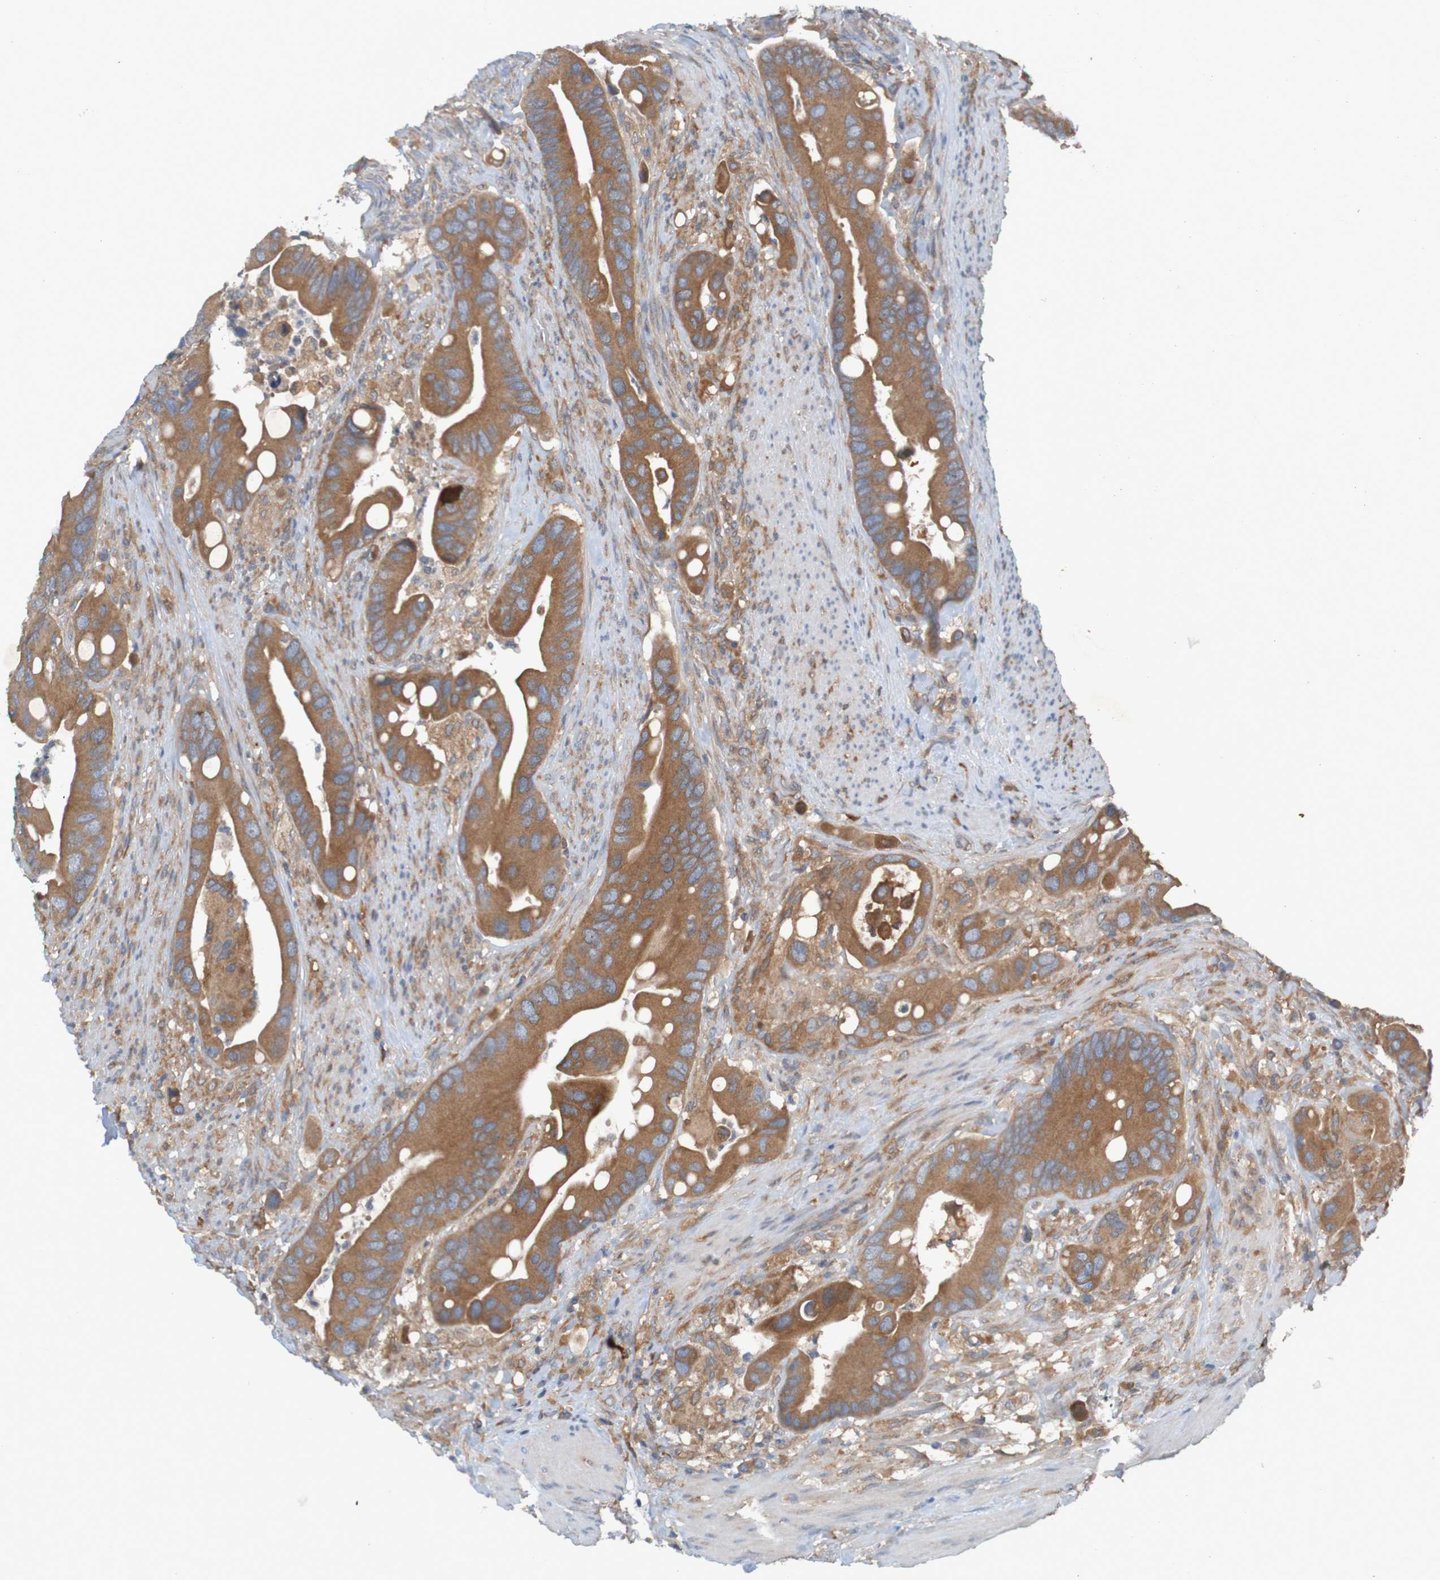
{"staining": {"intensity": "moderate", "quantity": ">75%", "location": "cytoplasmic/membranous"}, "tissue": "colorectal cancer", "cell_type": "Tumor cells", "image_type": "cancer", "snomed": [{"axis": "morphology", "description": "Adenocarcinoma, NOS"}, {"axis": "topography", "description": "Rectum"}], "caption": "The micrograph exhibits immunohistochemical staining of colorectal adenocarcinoma. There is moderate cytoplasmic/membranous expression is identified in approximately >75% of tumor cells. The protein is shown in brown color, while the nuclei are stained blue.", "gene": "DNAJC4", "patient": {"sex": "female", "age": 57}}